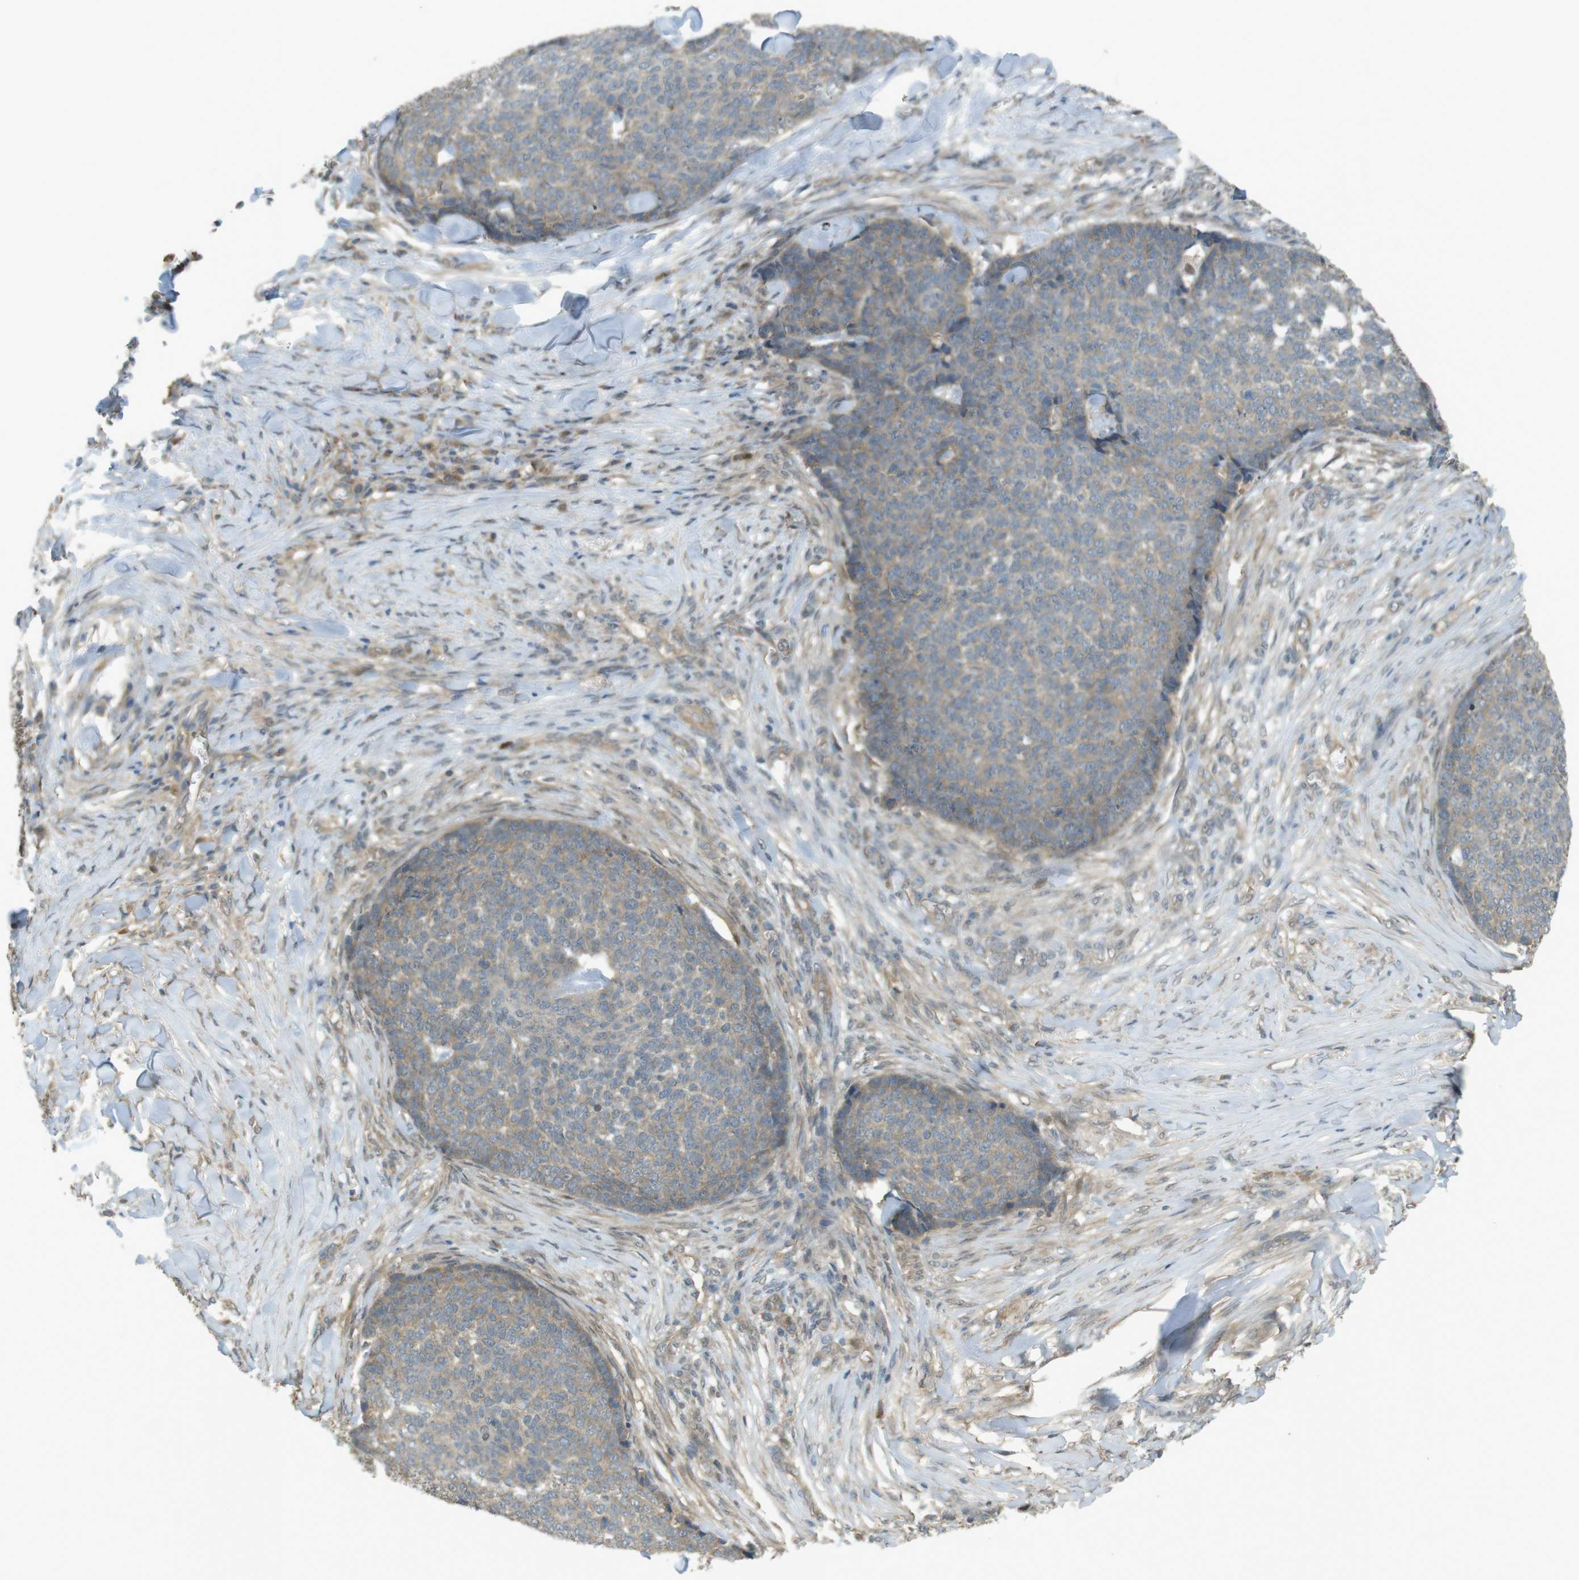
{"staining": {"intensity": "weak", "quantity": "<25%", "location": "cytoplasmic/membranous"}, "tissue": "skin cancer", "cell_type": "Tumor cells", "image_type": "cancer", "snomed": [{"axis": "morphology", "description": "Basal cell carcinoma"}, {"axis": "topography", "description": "Skin"}], "caption": "This is an IHC photomicrograph of skin cancer. There is no expression in tumor cells.", "gene": "ZDHHC20", "patient": {"sex": "male", "age": 84}}